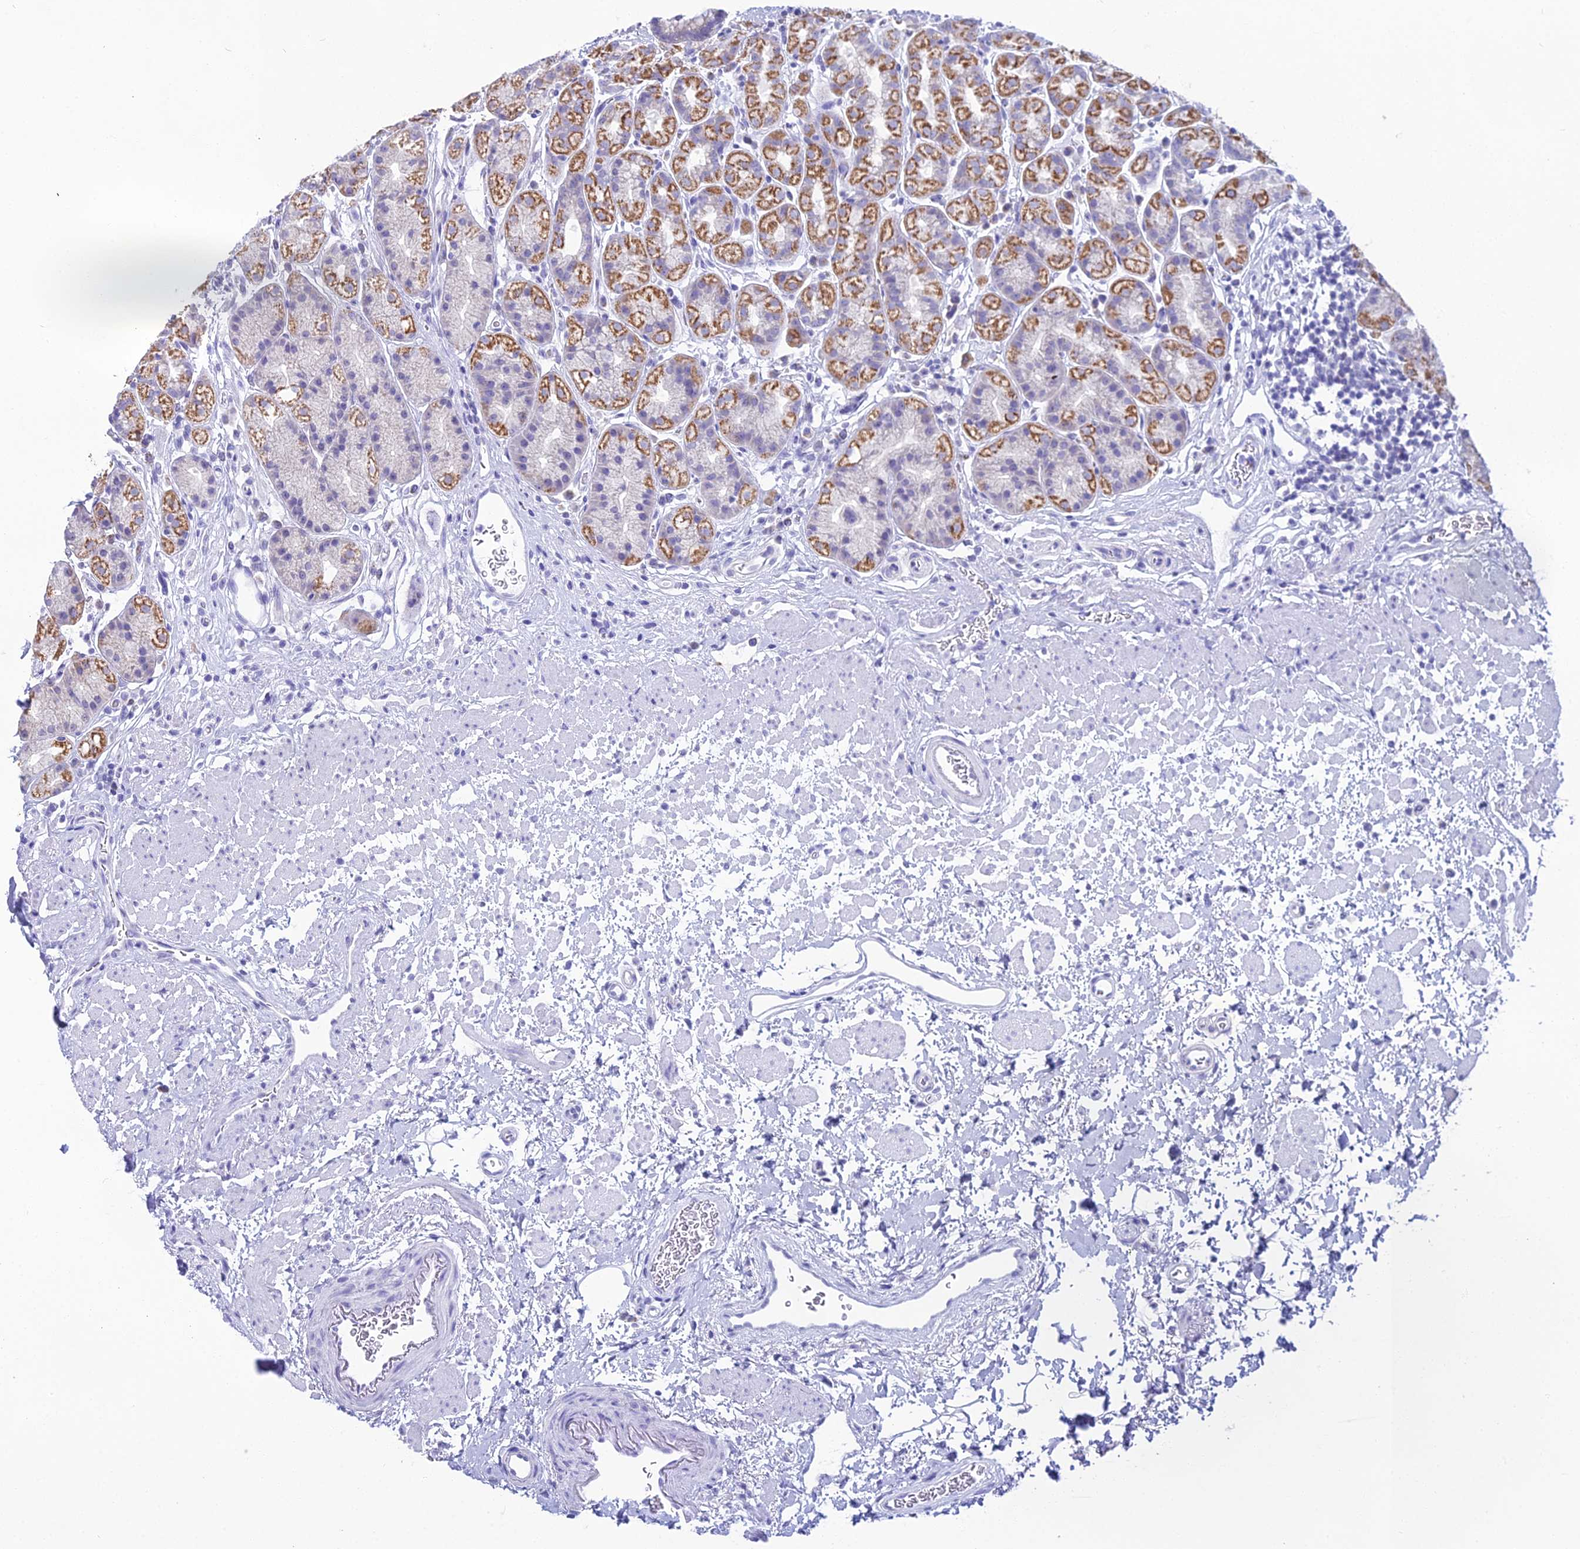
{"staining": {"intensity": "moderate", "quantity": "25%-75%", "location": "cytoplasmic/membranous"}, "tissue": "stomach", "cell_type": "Glandular cells", "image_type": "normal", "snomed": [{"axis": "morphology", "description": "Normal tissue, NOS"}, {"axis": "topography", "description": "Stomach"}], "caption": "Stomach stained with immunohistochemistry (IHC) shows moderate cytoplasmic/membranous expression in about 25%-75% of glandular cells.", "gene": "CGB1", "patient": {"sex": "male", "age": 63}}